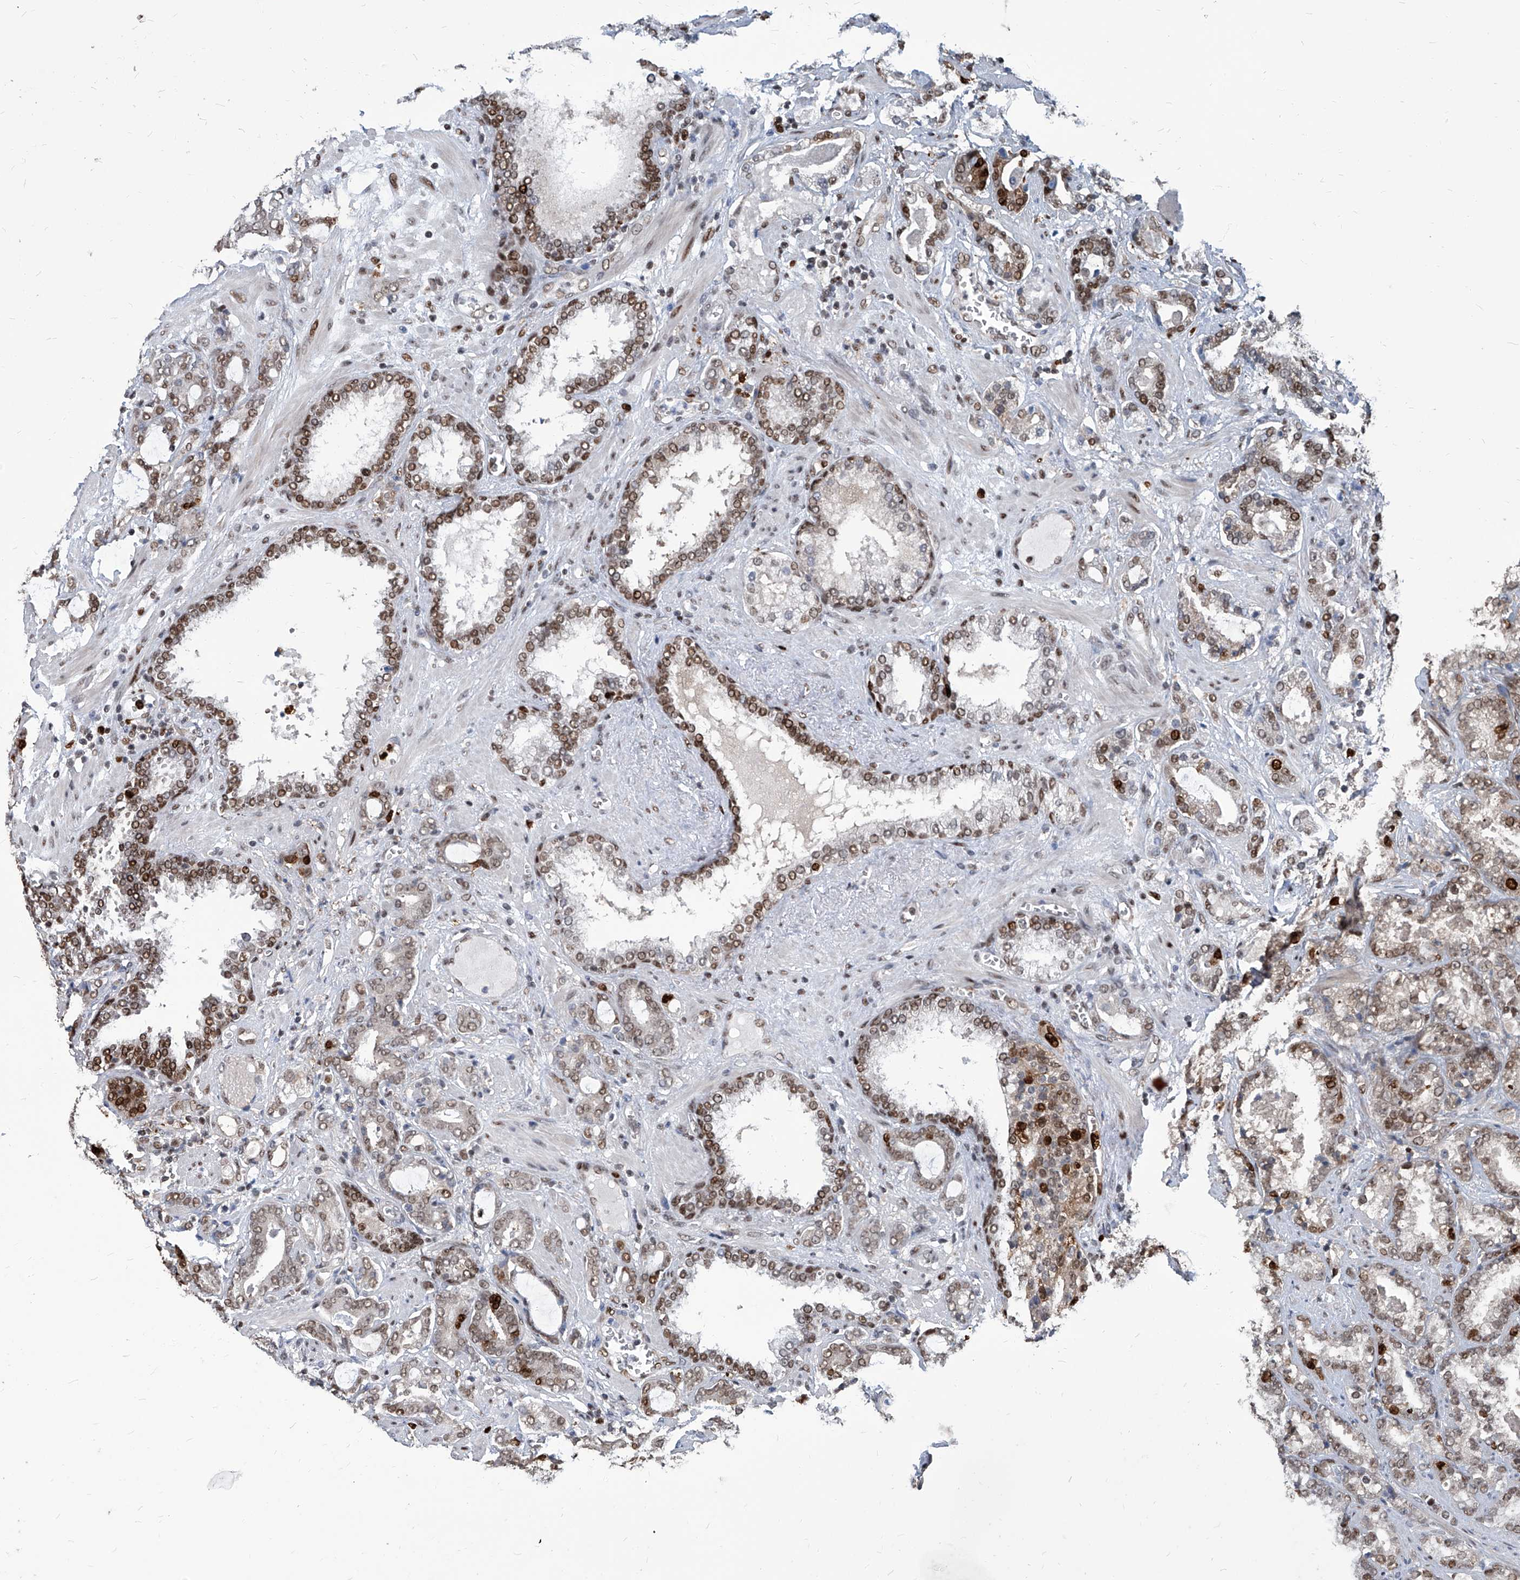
{"staining": {"intensity": "moderate", "quantity": ">75%", "location": "nuclear"}, "tissue": "prostate cancer", "cell_type": "Tumor cells", "image_type": "cancer", "snomed": [{"axis": "morphology", "description": "Adenocarcinoma, High grade"}, {"axis": "topography", "description": "Prostate and seminal vesicle, NOS"}], "caption": "A photomicrograph of human high-grade adenocarcinoma (prostate) stained for a protein shows moderate nuclear brown staining in tumor cells.", "gene": "PCNA", "patient": {"sex": "male", "age": 67}}